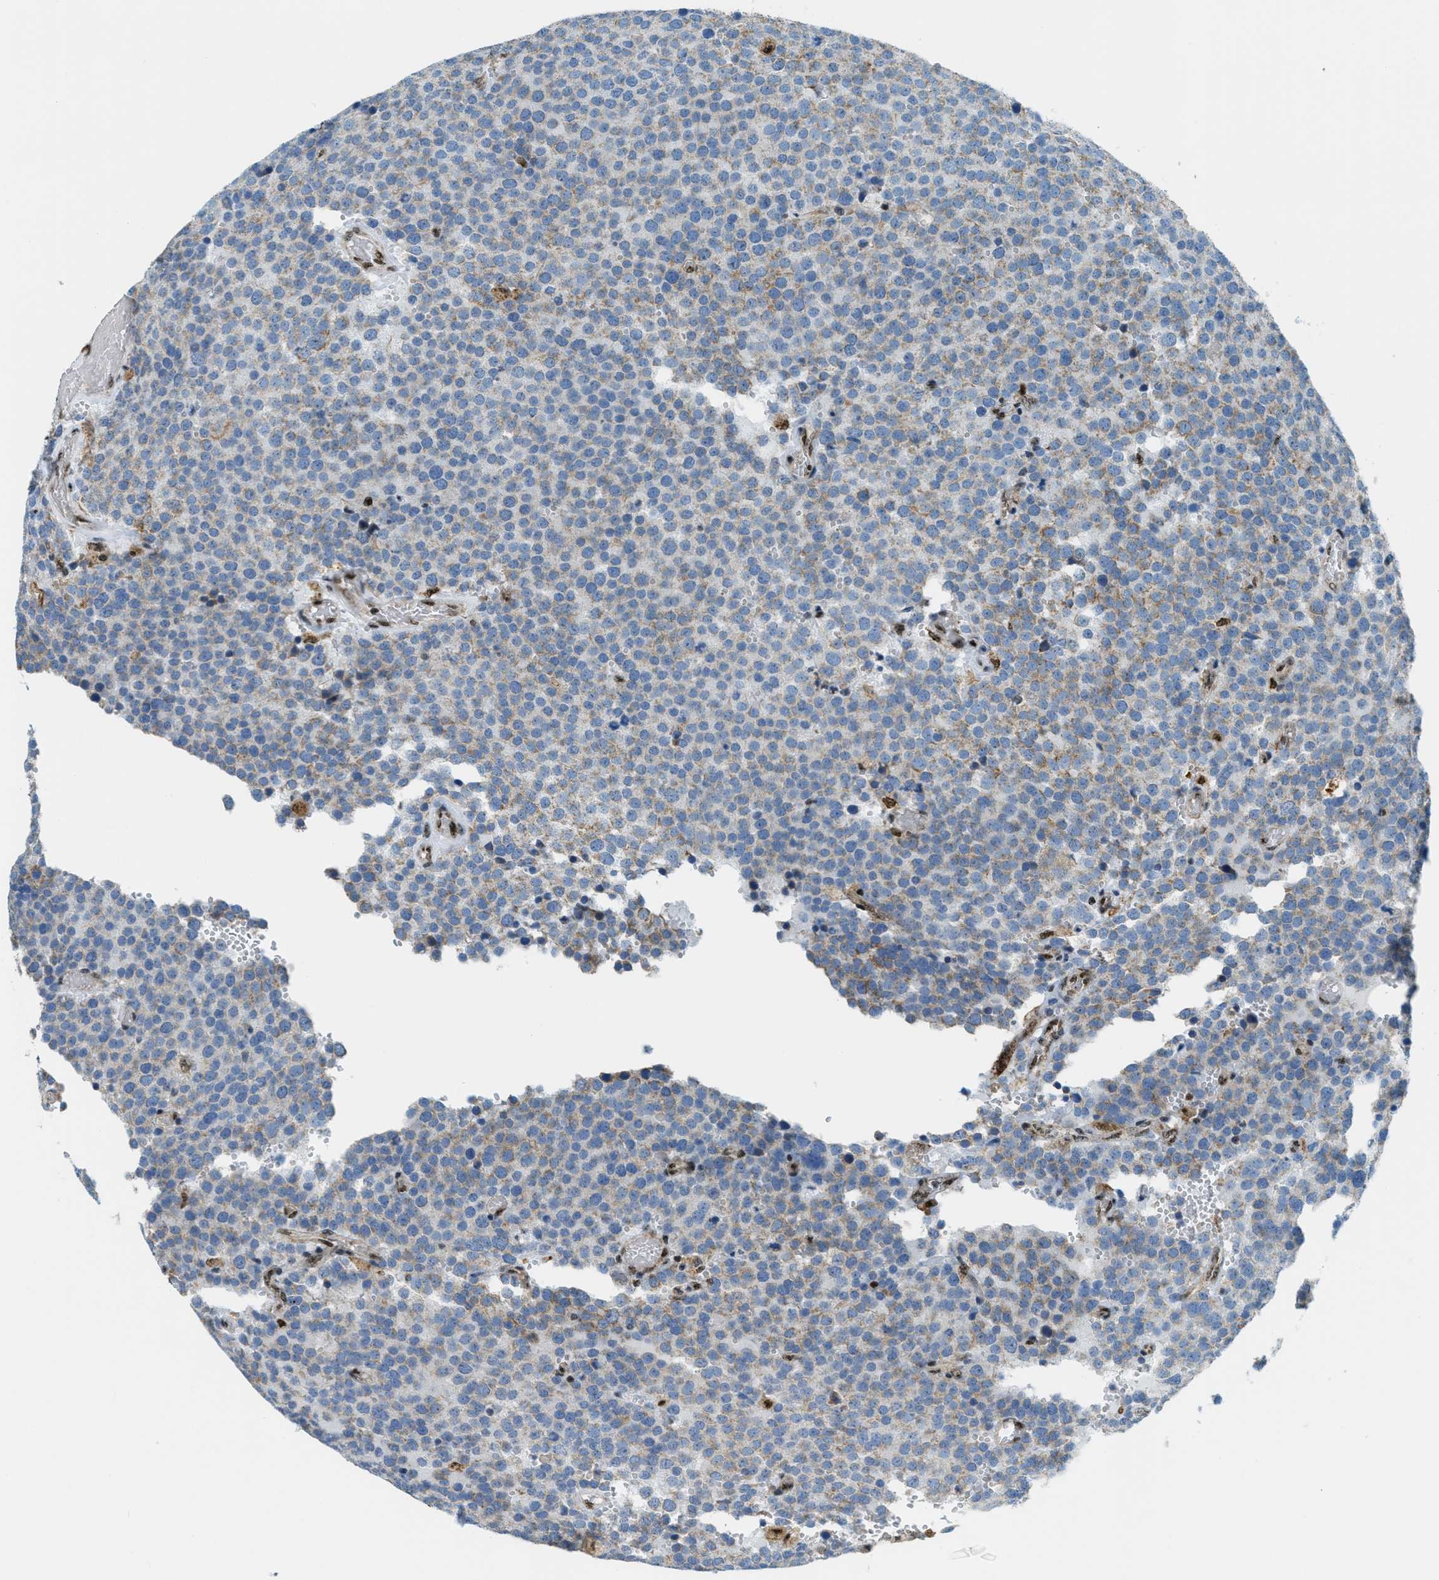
{"staining": {"intensity": "weak", "quantity": "<25%", "location": "cytoplasmic/membranous"}, "tissue": "testis cancer", "cell_type": "Tumor cells", "image_type": "cancer", "snomed": [{"axis": "morphology", "description": "Normal tissue, NOS"}, {"axis": "morphology", "description": "Seminoma, NOS"}, {"axis": "topography", "description": "Testis"}], "caption": "Histopathology image shows no protein staining in tumor cells of testis cancer tissue. (DAB immunohistochemistry with hematoxylin counter stain).", "gene": "SP100", "patient": {"sex": "male", "age": 71}}